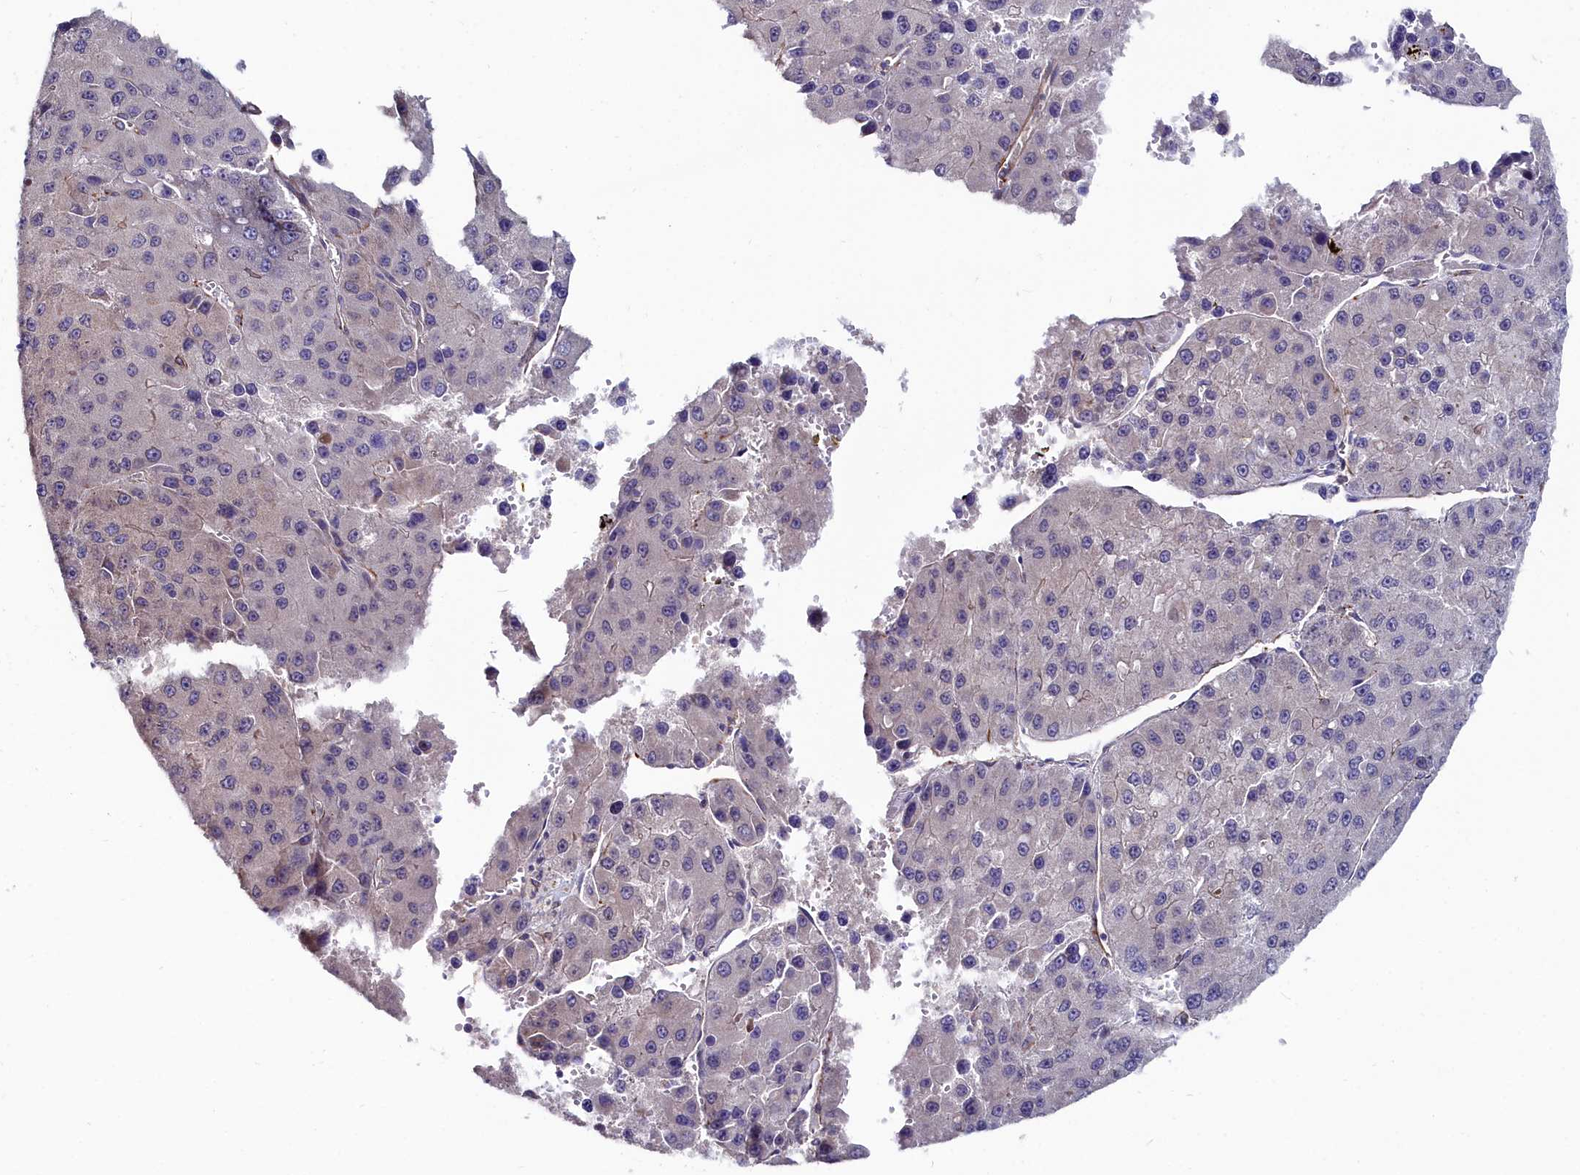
{"staining": {"intensity": "negative", "quantity": "none", "location": "none"}, "tissue": "liver cancer", "cell_type": "Tumor cells", "image_type": "cancer", "snomed": [{"axis": "morphology", "description": "Carcinoma, Hepatocellular, NOS"}, {"axis": "topography", "description": "Liver"}], "caption": "Tumor cells show no significant positivity in hepatocellular carcinoma (liver).", "gene": "C4orf19", "patient": {"sex": "female", "age": 73}}